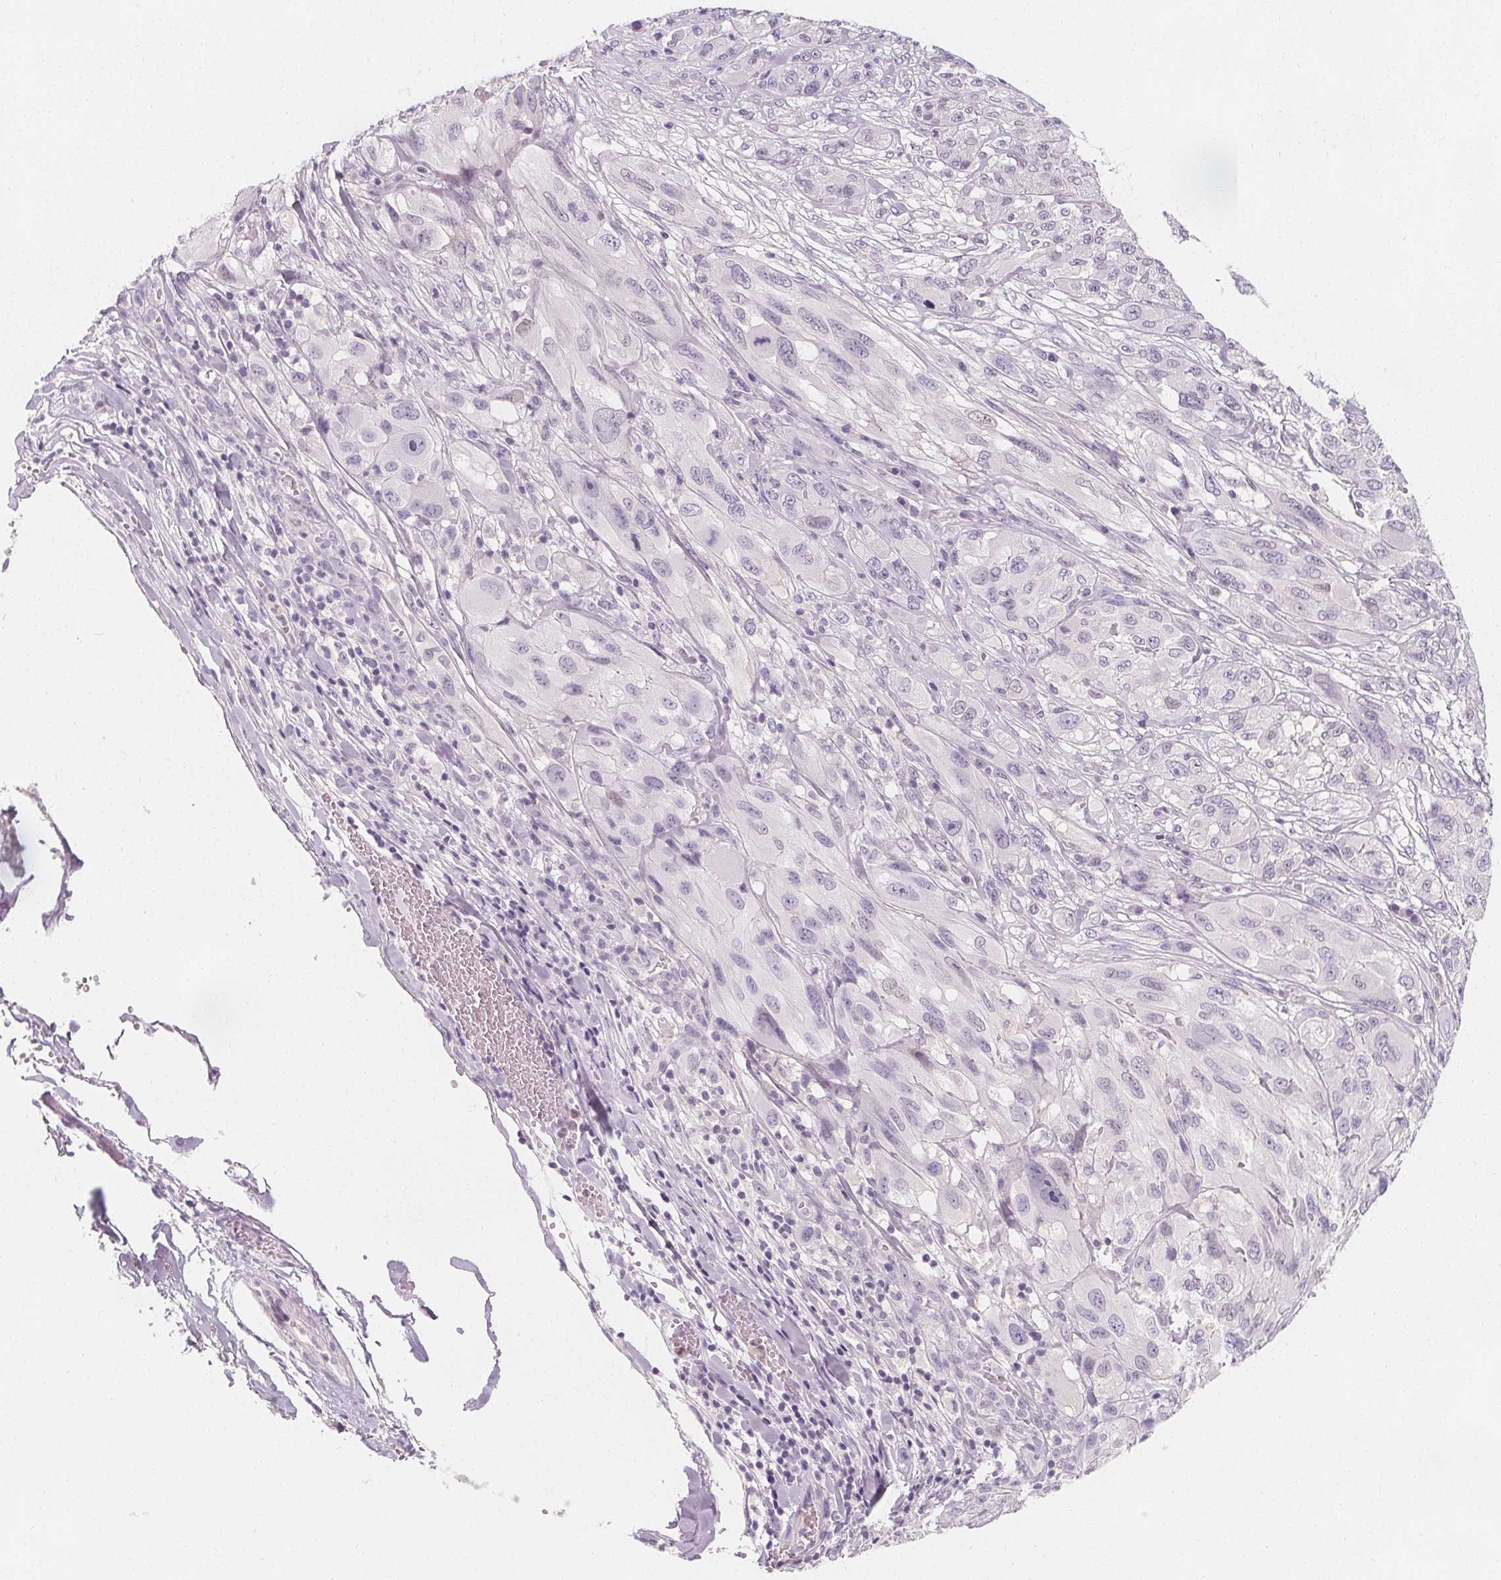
{"staining": {"intensity": "negative", "quantity": "none", "location": "none"}, "tissue": "melanoma", "cell_type": "Tumor cells", "image_type": "cancer", "snomed": [{"axis": "morphology", "description": "Malignant melanoma, NOS"}, {"axis": "topography", "description": "Skin"}], "caption": "This is an IHC image of melanoma. There is no positivity in tumor cells.", "gene": "UGP2", "patient": {"sex": "female", "age": 91}}